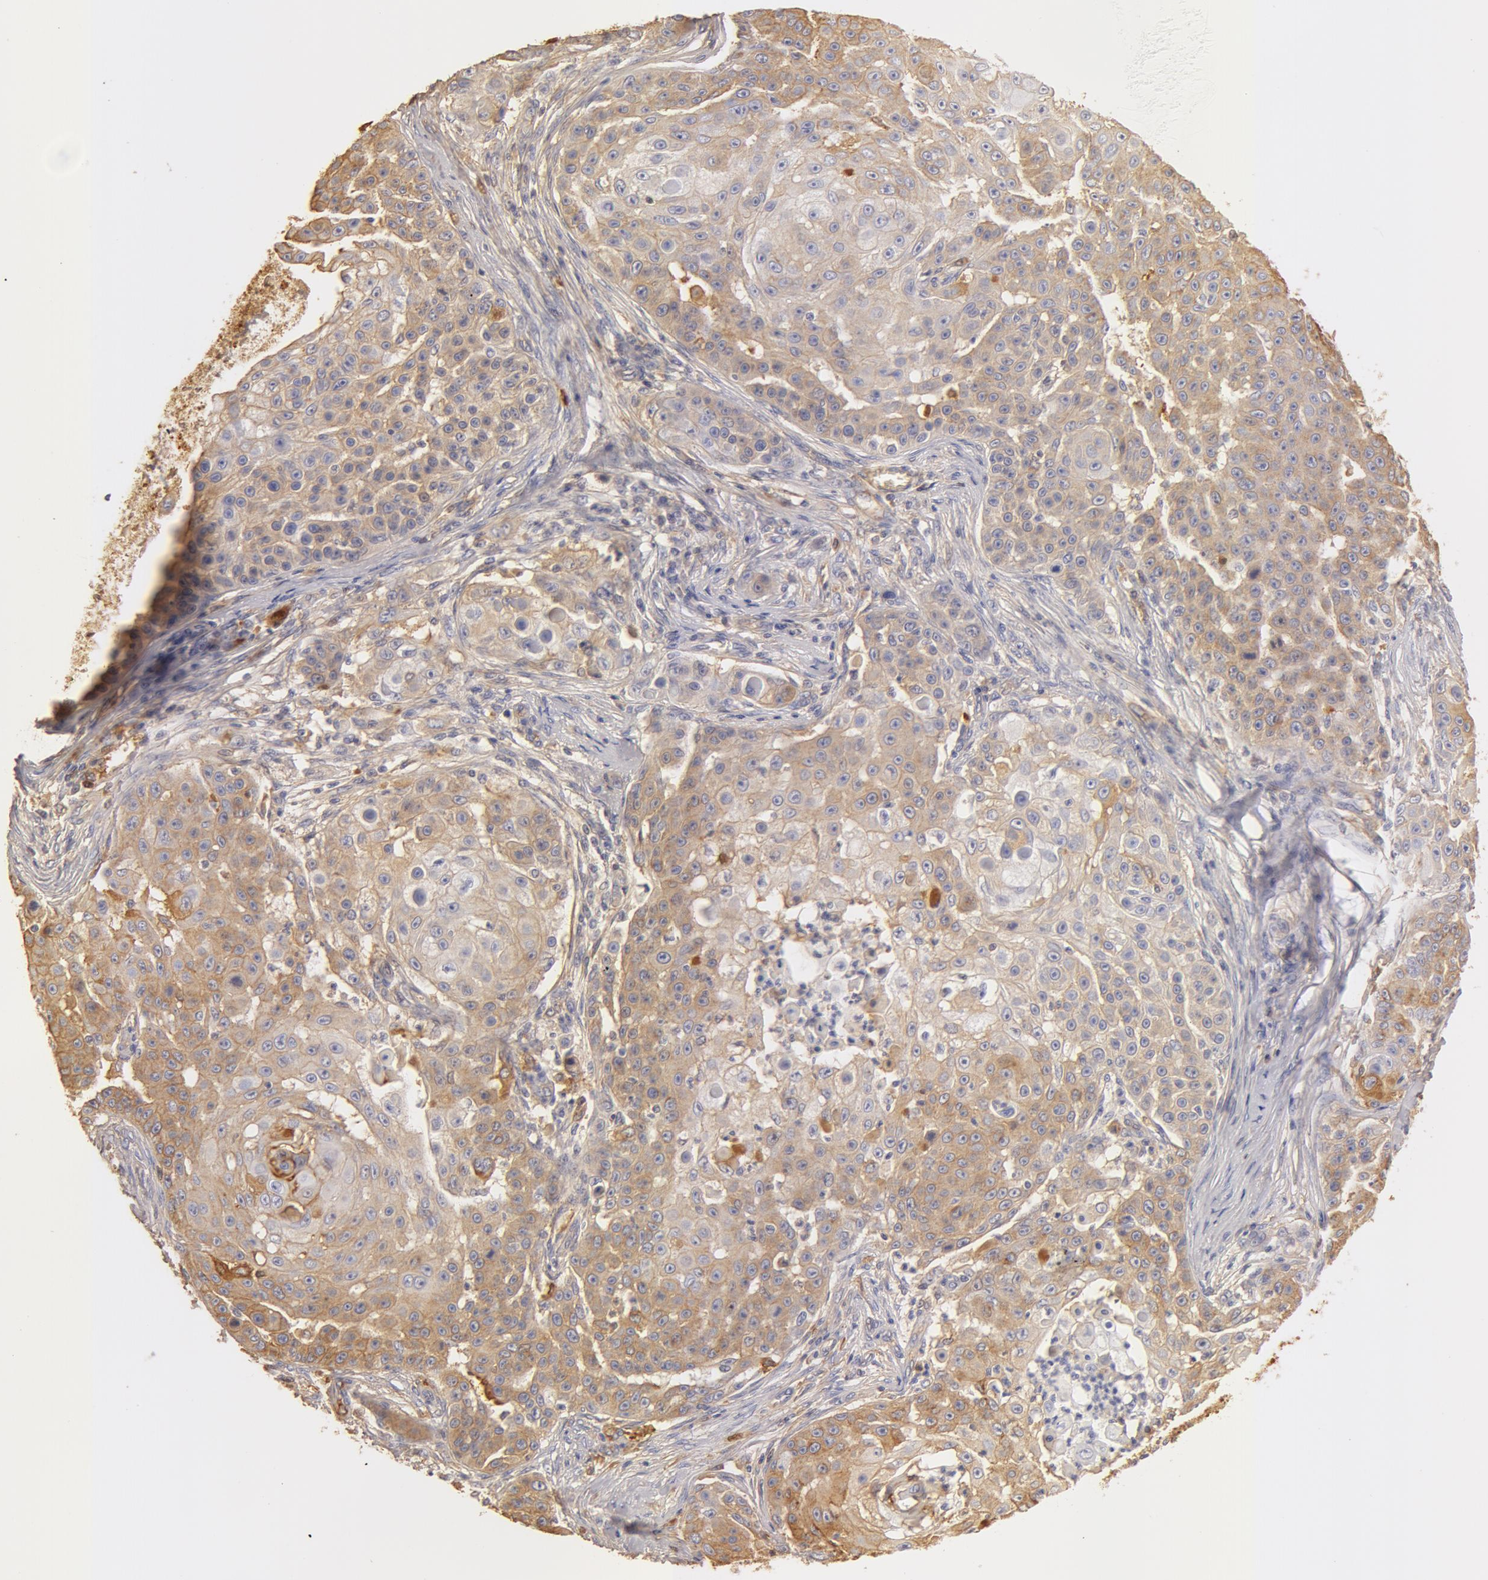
{"staining": {"intensity": "moderate", "quantity": "25%-75%", "location": "cytoplasmic/membranous"}, "tissue": "skin cancer", "cell_type": "Tumor cells", "image_type": "cancer", "snomed": [{"axis": "morphology", "description": "Squamous cell carcinoma, NOS"}, {"axis": "topography", "description": "Skin"}], "caption": "There is medium levels of moderate cytoplasmic/membranous staining in tumor cells of squamous cell carcinoma (skin), as demonstrated by immunohistochemical staining (brown color).", "gene": "TF", "patient": {"sex": "female", "age": 57}}